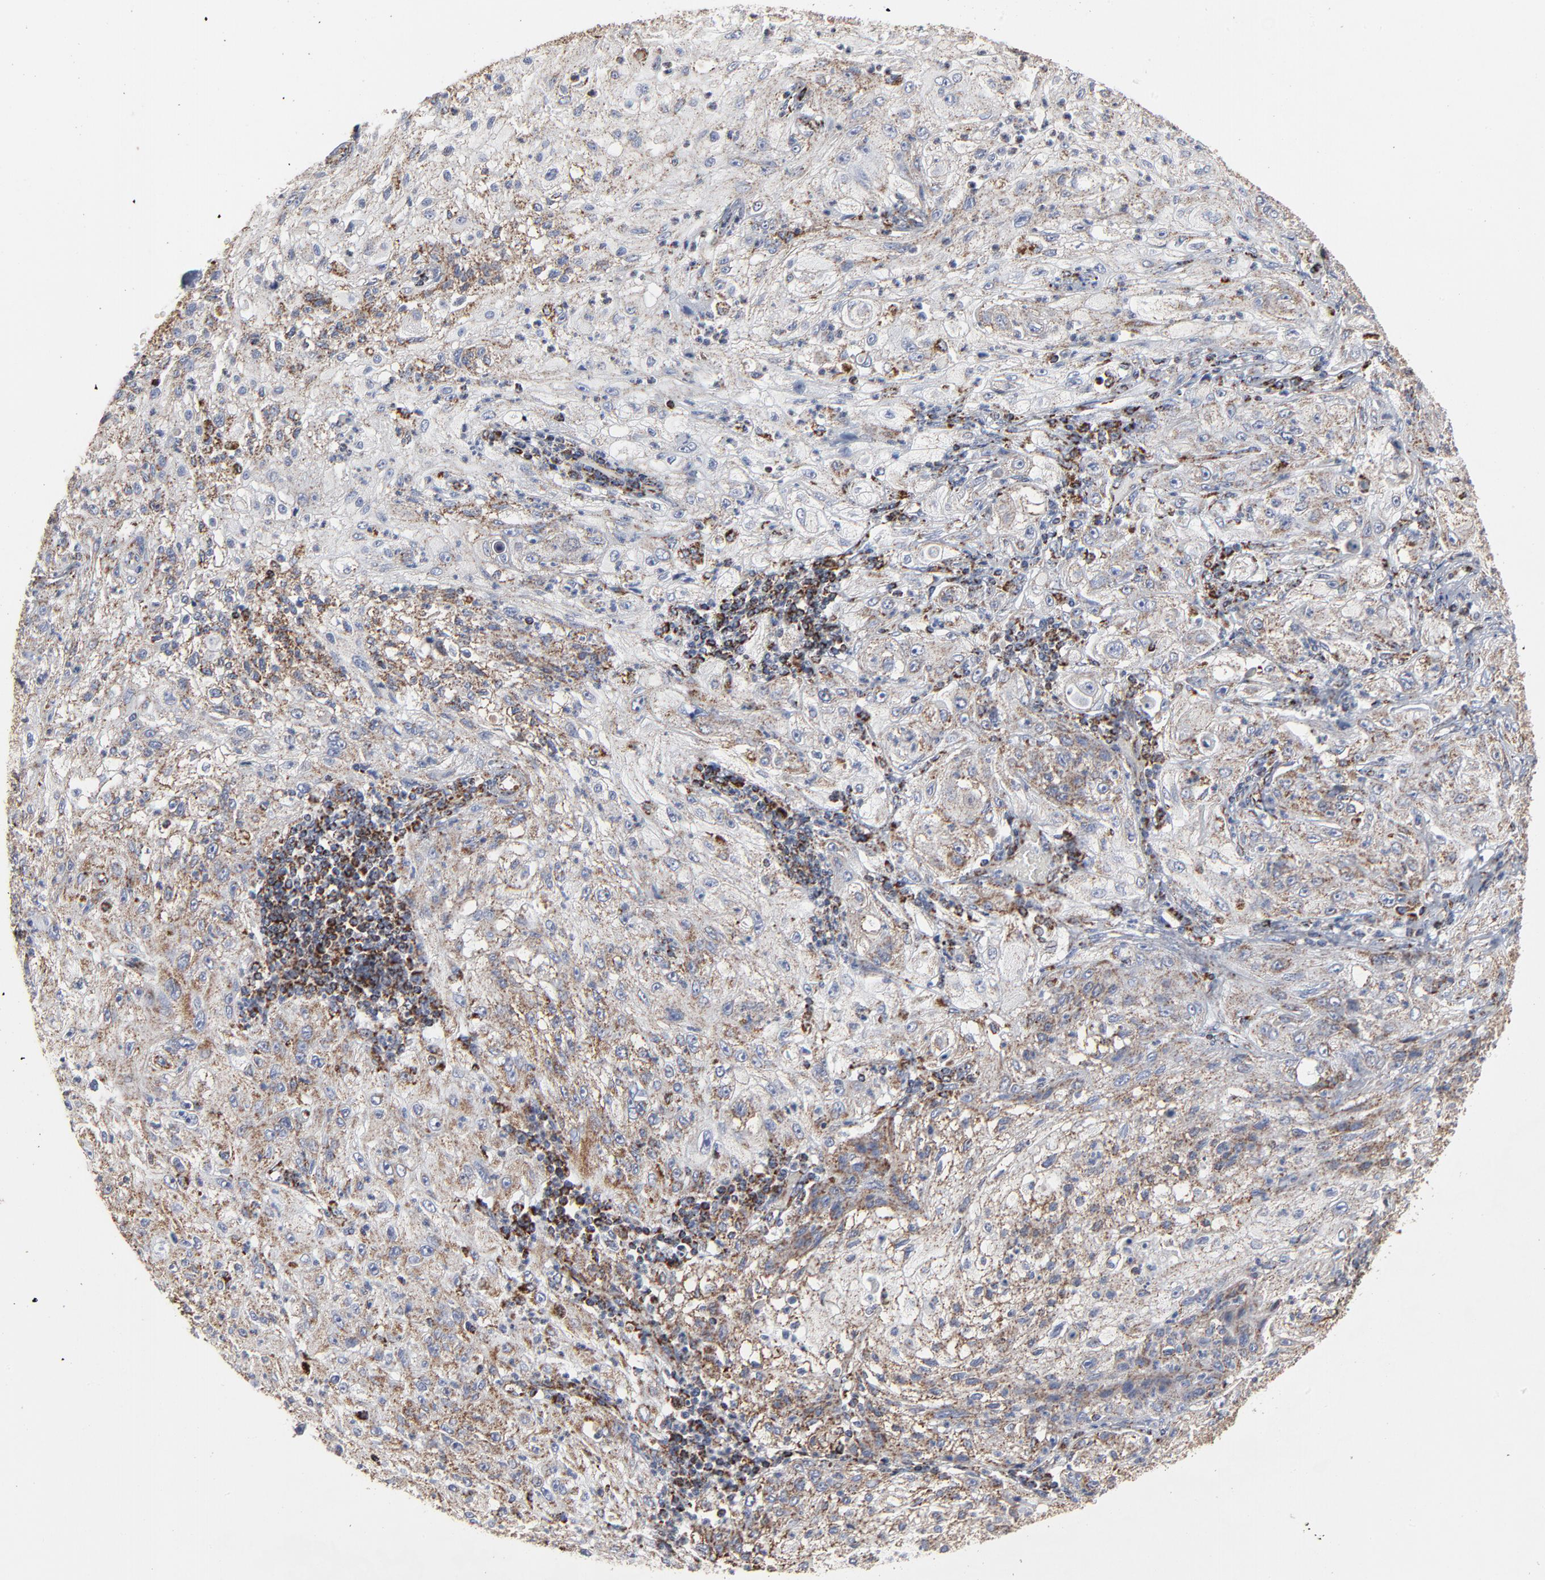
{"staining": {"intensity": "moderate", "quantity": "25%-75%", "location": "cytoplasmic/membranous"}, "tissue": "lung cancer", "cell_type": "Tumor cells", "image_type": "cancer", "snomed": [{"axis": "morphology", "description": "Inflammation, NOS"}, {"axis": "morphology", "description": "Squamous cell carcinoma, NOS"}, {"axis": "topography", "description": "Lymph node"}, {"axis": "topography", "description": "Soft tissue"}, {"axis": "topography", "description": "Lung"}], "caption": "There is medium levels of moderate cytoplasmic/membranous expression in tumor cells of lung squamous cell carcinoma, as demonstrated by immunohistochemical staining (brown color).", "gene": "UQCRC1", "patient": {"sex": "male", "age": 66}}